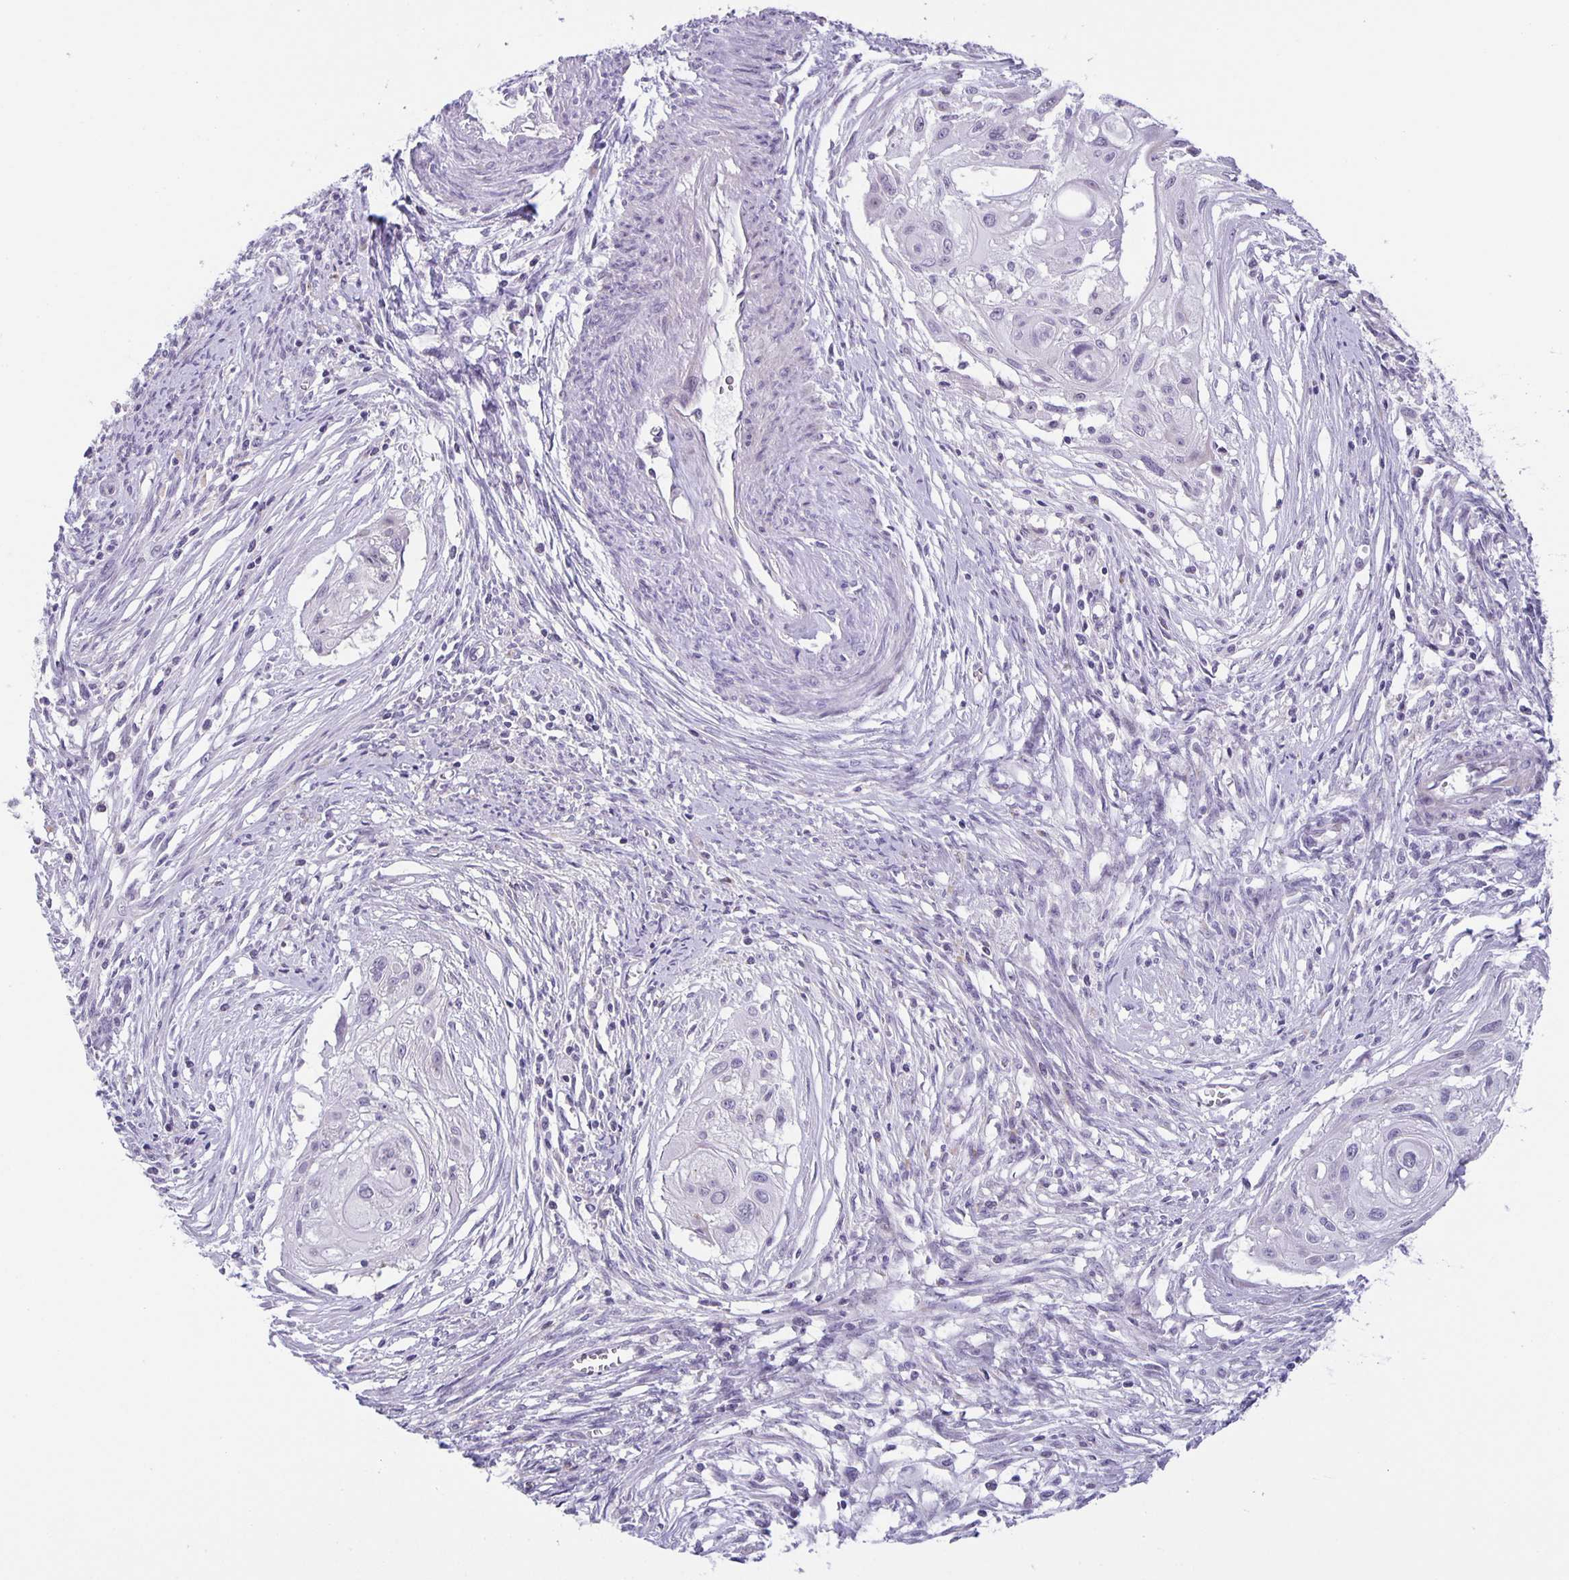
{"staining": {"intensity": "negative", "quantity": "none", "location": "none"}, "tissue": "cervical cancer", "cell_type": "Tumor cells", "image_type": "cancer", "snomed": [{"axis": "morphology", "description": "Squamous cell carcinoma, NOS"}, {"axis": "topography", "description": "Cervix"}], "caption": "Protein analysis of cervical cancer (squamous cell carcinoma) reveals no significant staining in tumor cells.", "gene": "PHRF1", "patient": {"sex": "female", "age": 49}}